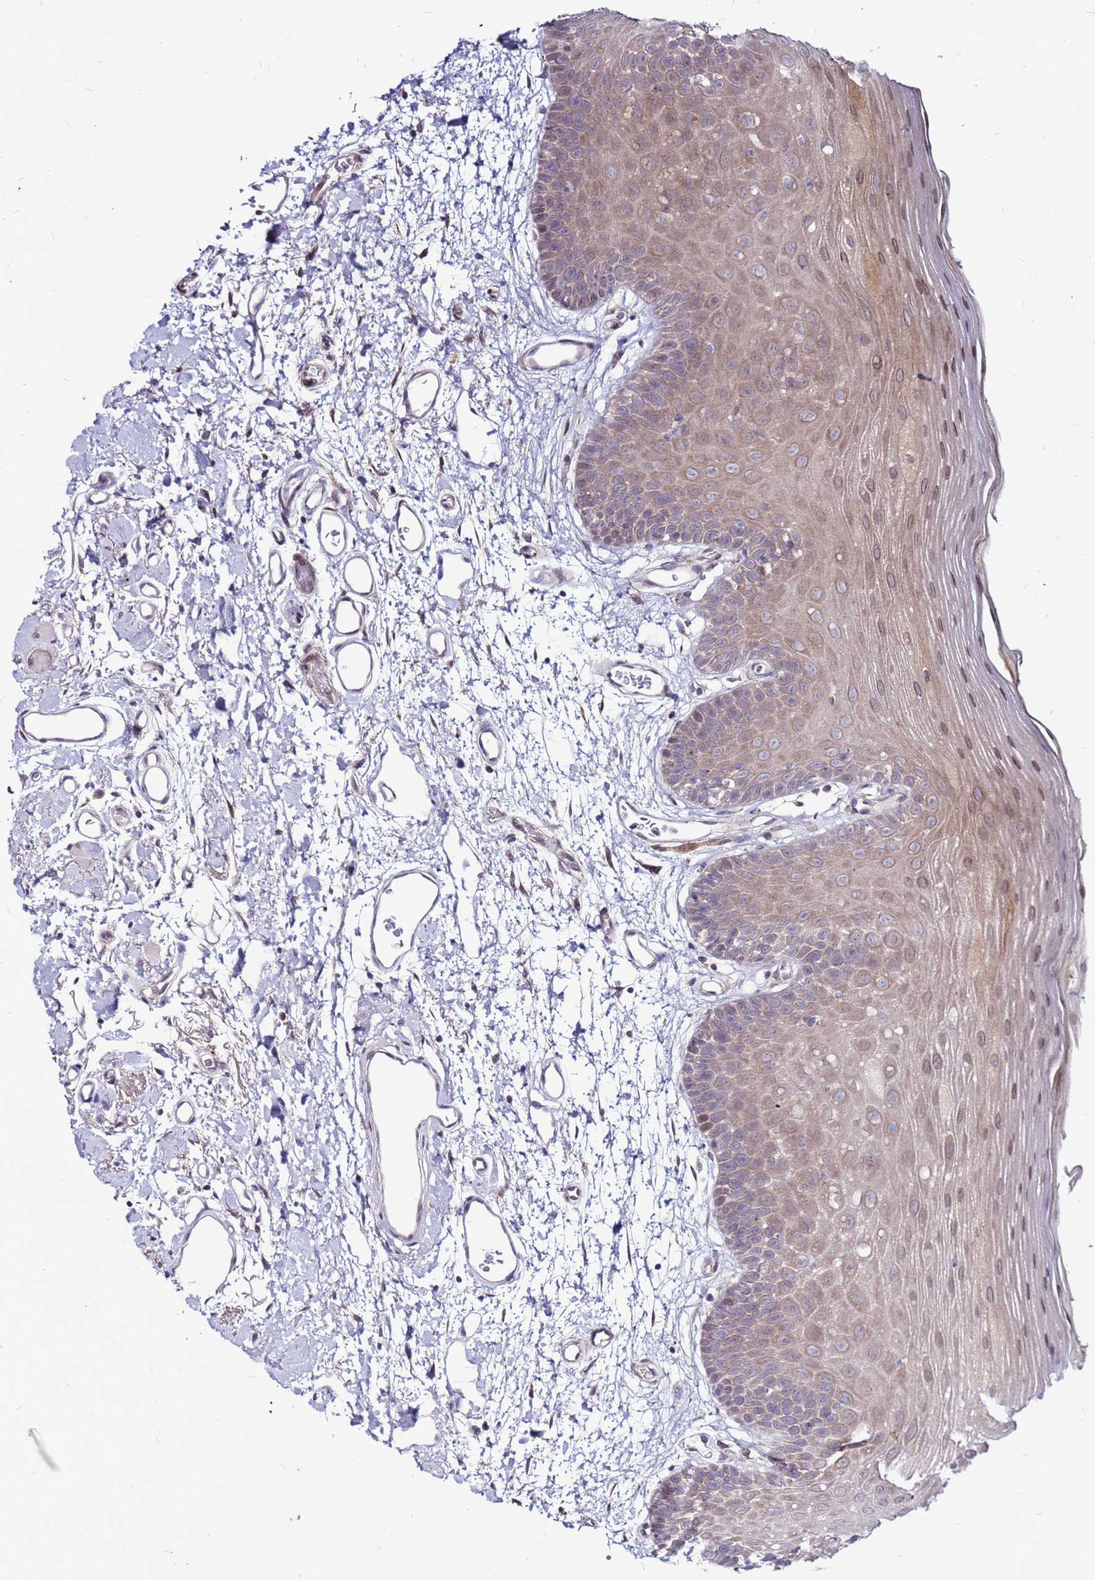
{"staining": {"intensity": "weak", "quantity": "25%-75%", "location": "cytoplasmic/membranous,nuclear"}, "tissue": "oral mucosa", "cell_type": "Squamous epithelial cells", "image_type": "normal", "snomed": [{"axis": "morphology", "description": "Normal tissue, NOS"}, {"axis": "topography", "description": "Oral tissue"}, {"axis": "topography", "description": "Tounge, NOS"}], "caption": "IHC (DAB) staining of normal human oral mucosa demonstrates weak cytoplasmic/membranous,nuclear protein expression in approximately 25%-75% of squamous epithelial cells. (DAB IHC, brown staining for protein, blue staining for nuclei).", "gene": "CCDC71", "patient": {"sex": "female", "age": 81}}